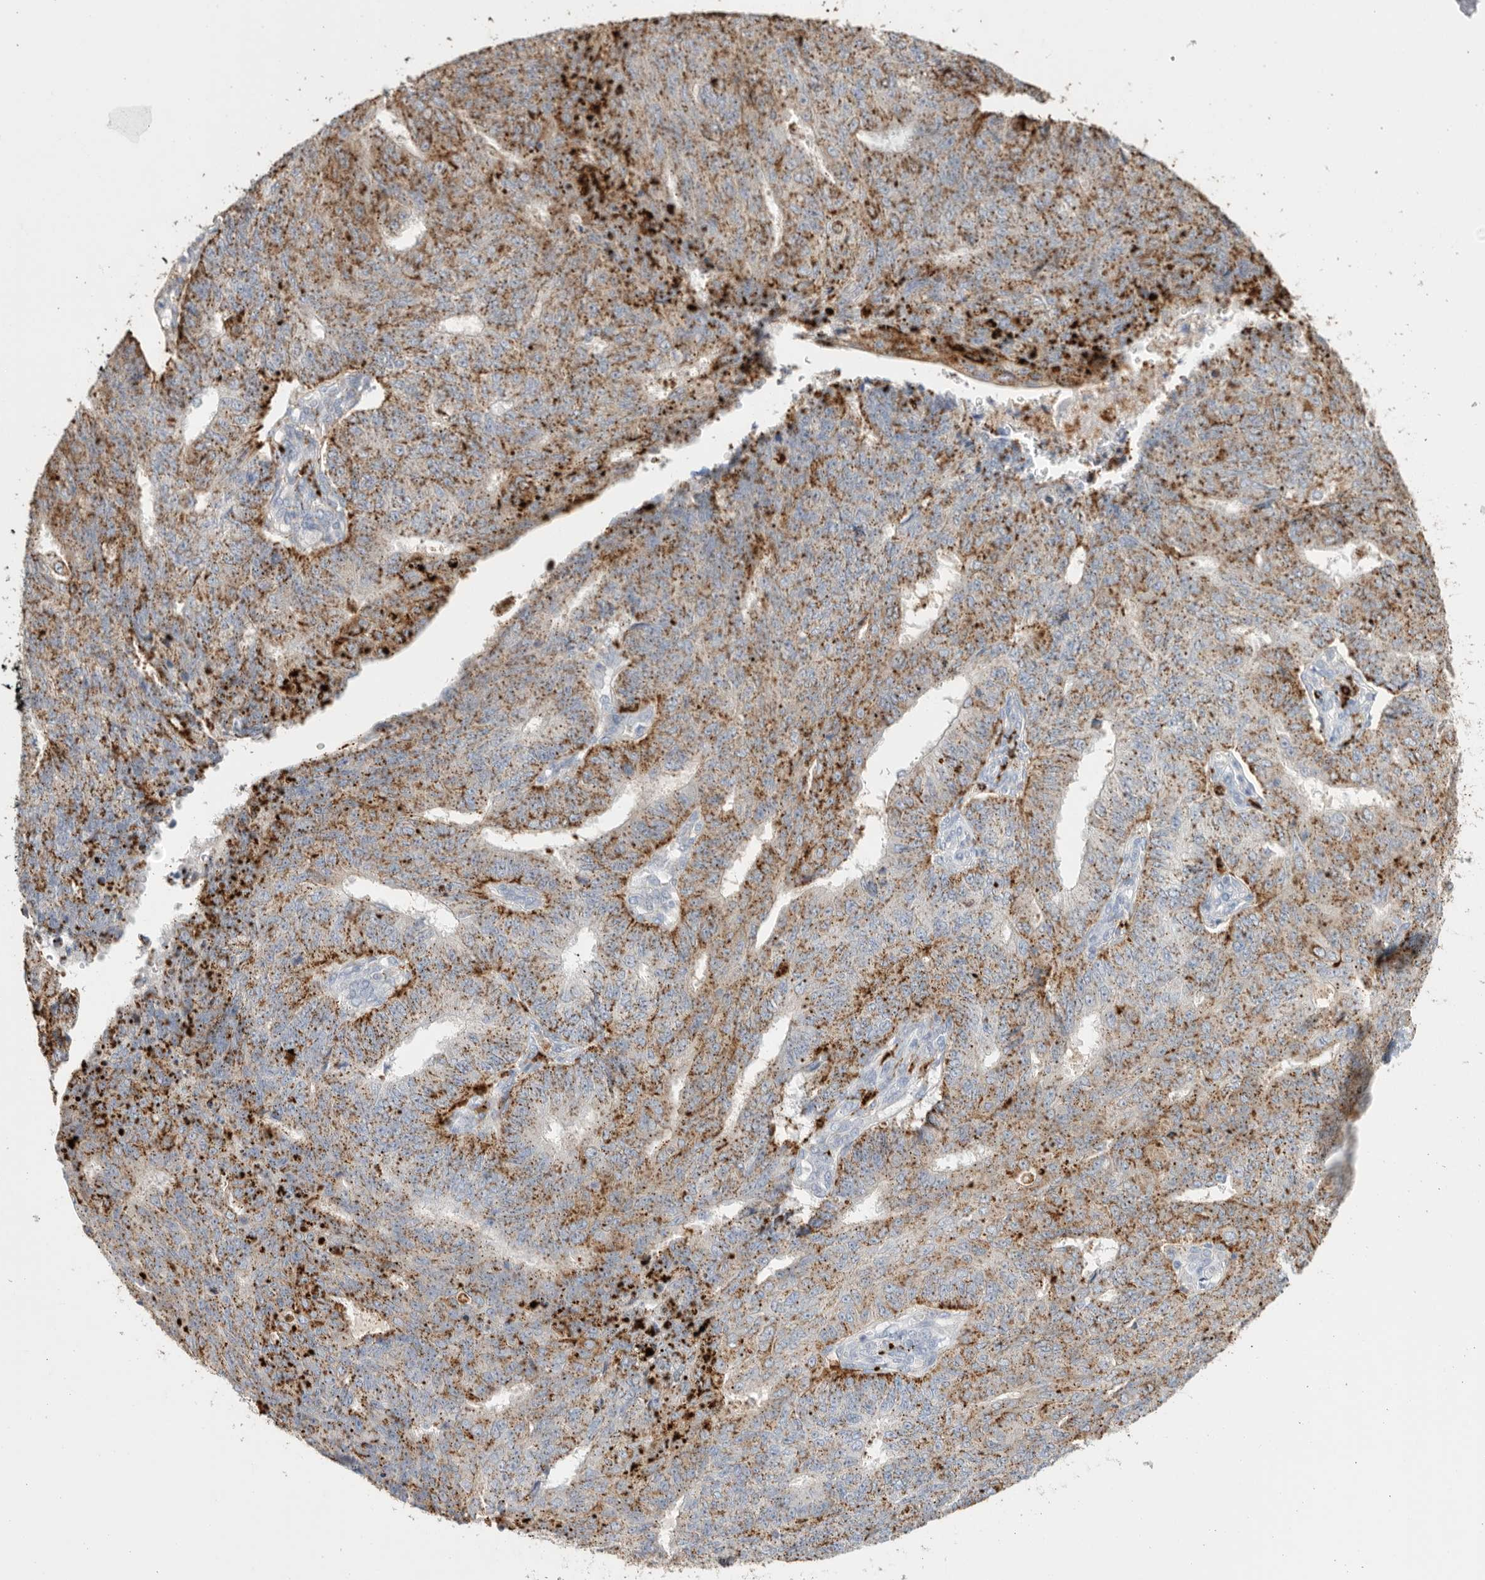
{"staining": {"intensity": "strong", "quantity": "25%-75%", "location": "cytoplasmic/membranous"}, "tissue": "endometrial cancer", "cell_type": "Tumor cells", "image_type": "cancer", "snomed": [{"axis": "morphology", "description": "Adenocarcinoma, NOS"}, {"axis": "topography", "description": "Endometrium"}], "caption": "Tumor cells show high levels of strong cytoplasmic/membranous positivity in about 25%-75% of cells in human adenocarcinoma (endometrial). Using DAB (brown) and hematoxylin (blue) stains, captured at high magnification using brightfield microscopy.", "gene": "GGH", "patient": {"sex": "female", "age": 32}}